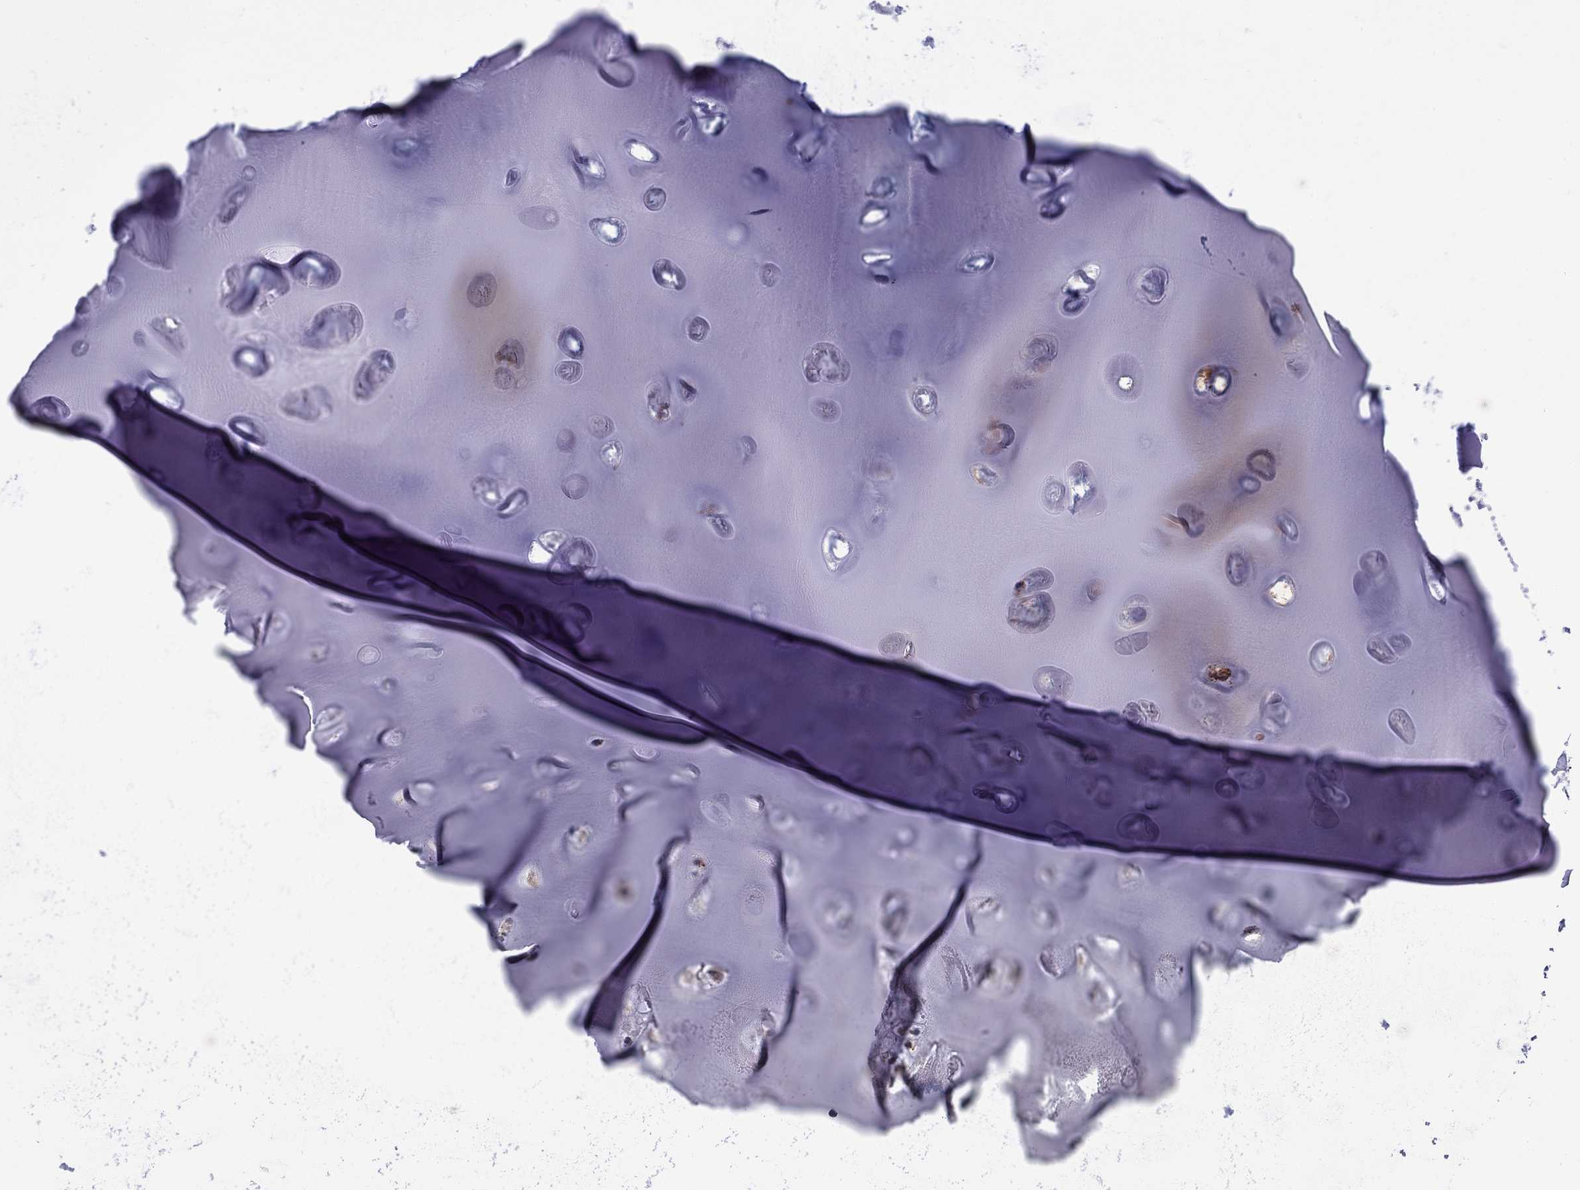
{"staining": {"intensity": "moderate", "quantity": "<25%", "location": "cytoplasmic/membranous"}, "tissue": "soft tissue", "cell_type": "Chondrocytes", "image_type": "normal", "snomed": [{"axis": "morphology", "description": "Normal tissue, NOS"}, {"axis": "topography", "description": "Cartilage tissue"}], "caption": "Chondrocytes reveal low levels of moderate cytoplasmic/membranous positivity in about <25% of cells in benign human soft tissue.", "gene": "ASNS", "patient": {"sex": "male", "age": 81}}